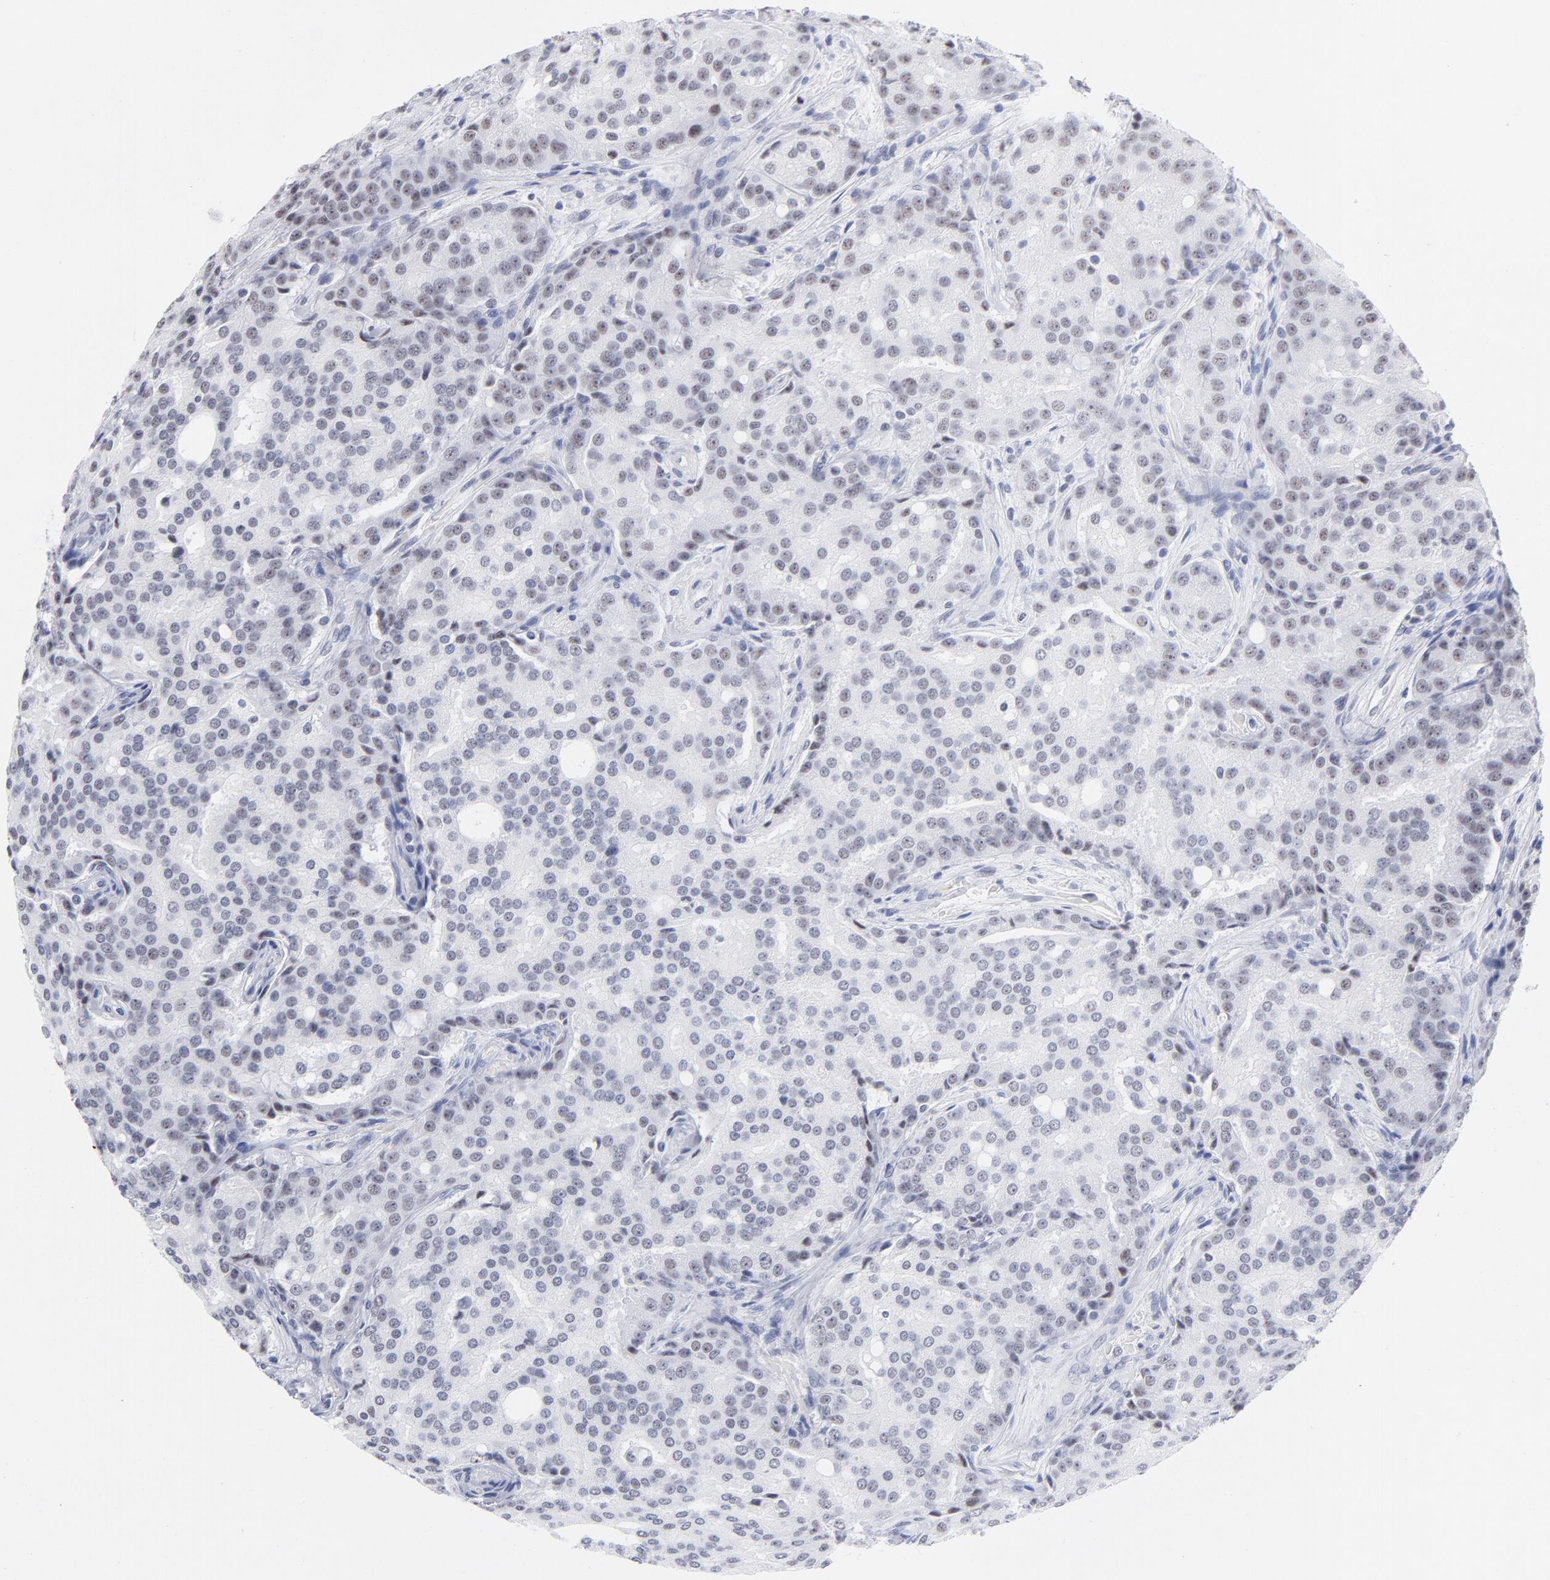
{"staining": {"intensity": "weak", "quantity": "<25%", "location": "nuclear"}, "tissue": "prostate cancer", "cell_type": "Tumor cells", "image_type": "cancer", "snomed": [{"axis": "morphology", "description": "Adenocarcinoma, High grade"}, {"axis": "topography", "description": "Prostate"}], "caption": "Human prostate cancer (high-grade adenocarcinoma) stained for a protein using IHC demonstrates no expression in tumor cells.", "gene": "SNRPB", "patient": {"sex": "male", "age": 72}}